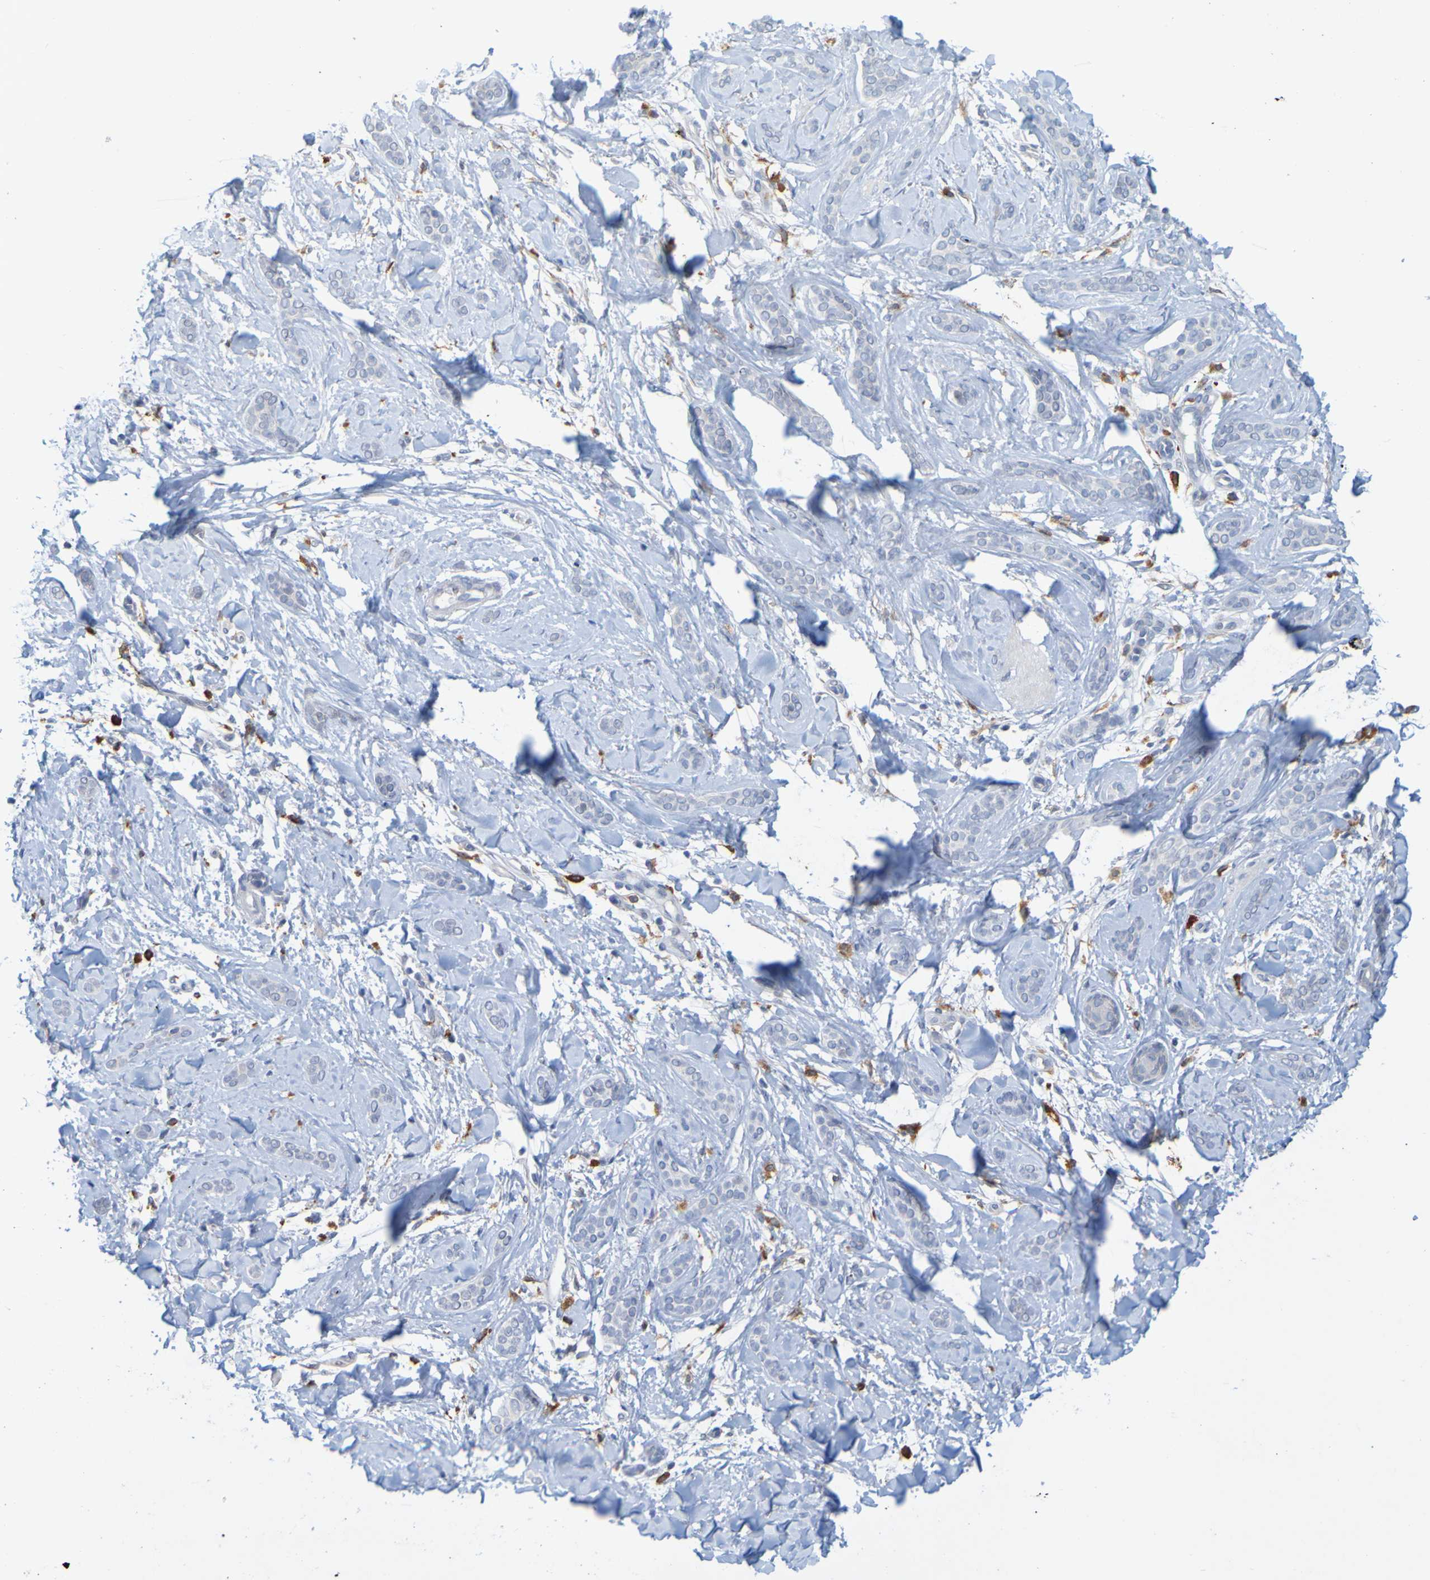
{"staining": {"intensity": "negative", "quantity": "none", "location": "none"}, "tissue": "skin cancer", "cell_type": "Tumor cells", "image_type": "cancer", "snomed": [{"axis": "morphology", "description": "Basal cell carcinoma"}, {"axis": "morphology", "description": "Adnexal tumor, benign"}, {"axis": "topography", "description": "Skin"}], "caption": "Skin cancer (basal cell carcinoma) stained for a protein using immunohistochemistry (IHC) demonstrates no expression tumor cells.", "gene": "LILRB5", "patient": {"sex": "female", "age": 42}}